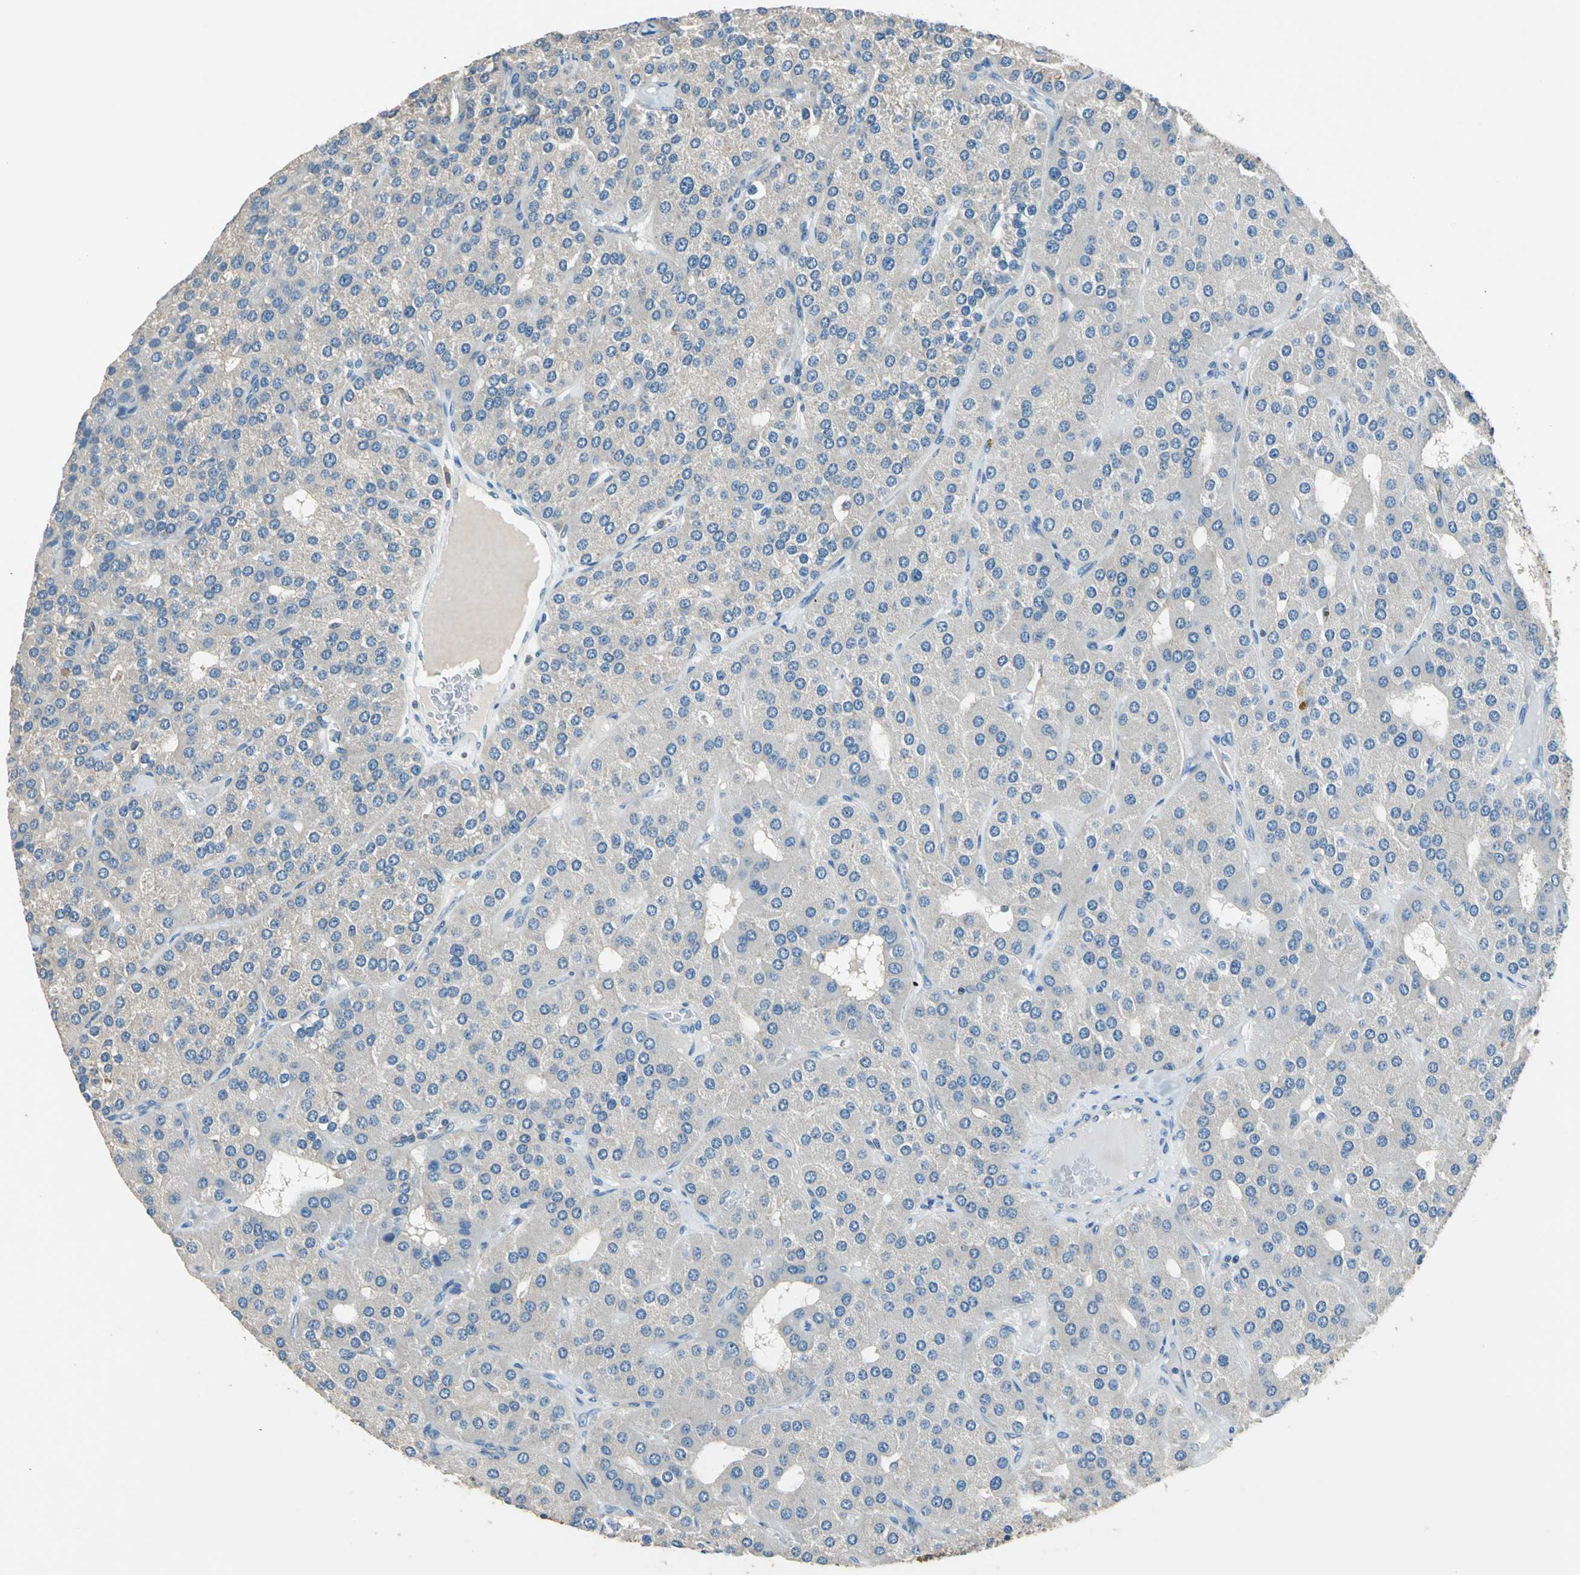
{"staining": {"intensity": "negative", "quantity": "none", "location": "none"}, "tissue": "parathyroid gland", "cell_type": "Glandular cells", "image_type": "normal", "snomed": [{"axis": "morphology", "description": "Normal tissue, NOS"}, {"axis": "morphology", "description": "Adenoma, NOS"}, {"axis": "topography", "description": "Parathyroid gland"}], "caption": "Immunohistochemical staining of benign parathyroid gland exhibits no significant positivity in glandular cells.", "gene": "PRKCA", "patient": {"sex": "female", "age": 86}}